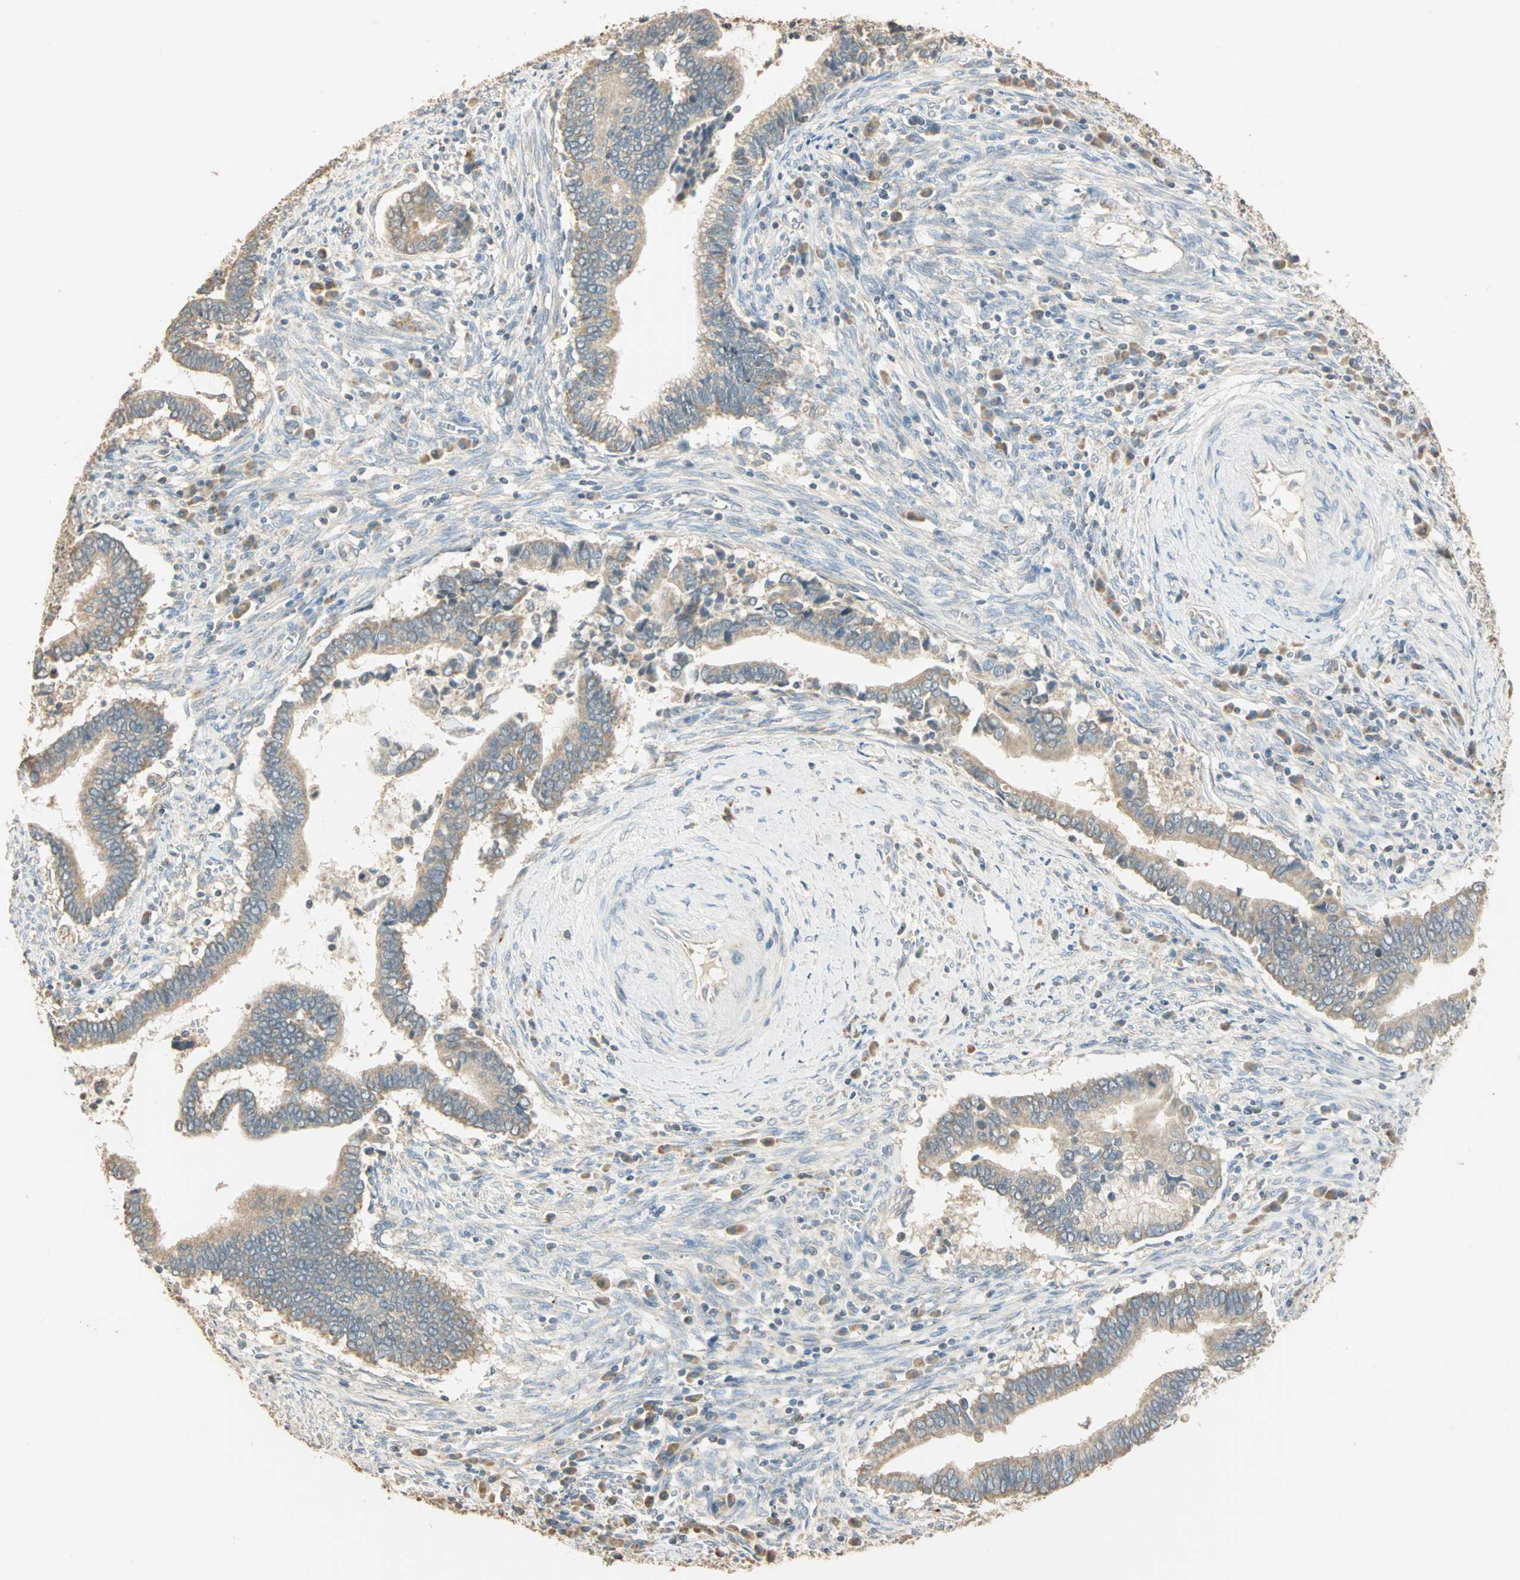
{"staining": {"intensity": "weak", "quantity": ">75%", "location": "cytoplasmic/membranous"}, "tissue": "cervical cancer", "cell_type": "Tumor cells", "image_type": "cancer", "snomed": [{"axis": "morphology", "description": "Adenocarcinoma, NOS"}, {"axis": "topography", "description": "Cervix"}], "caption": "Immunohistochemistry (IHC) (DAB (3,3'-diaminobenzidine)) staining of human adenocarcinoma (cervical) exhibits weak cytoplasmic/membranous protein staining in approximately >75% of tumor cells. (brown staining indicates protein expression, while blue staining denotes nuclei).", "gene": "RAD18", "patient": {"sex": "female", "age": 44}}